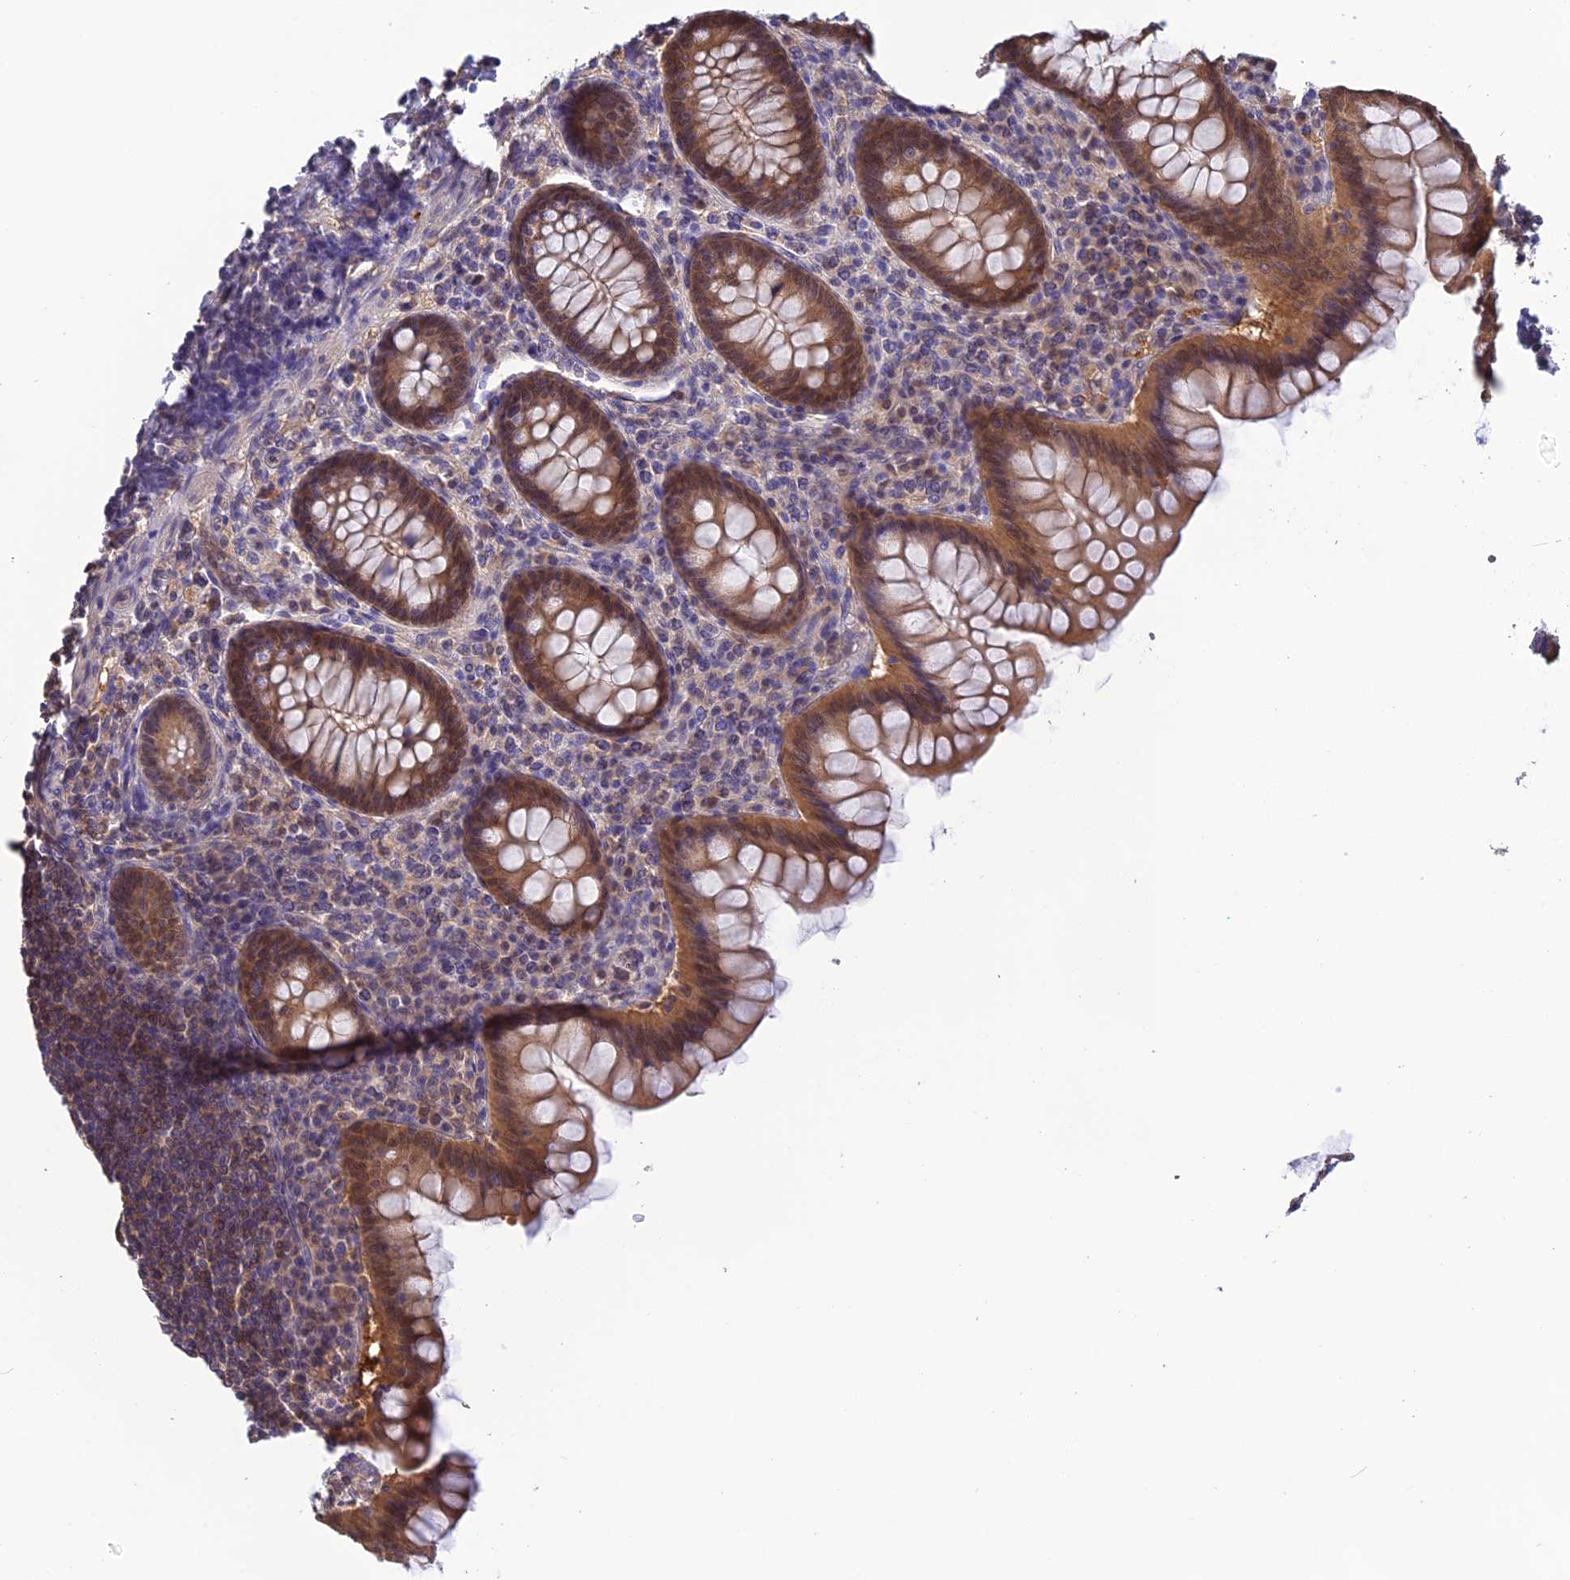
{"staining": {"intensity": "moderate", "quantity": ">75%", "location": "cytoplasmic/membranous,nuclear"}, "tissue": "appendix", "cell_type": "Glandular cells", "image_type": "normal", "snomed": [{"axis": "morphology", "description": "Normal tissue, NOS"}, {"axis": "topography", "description": "Appendix"}], "caption": "Immunohistochemical staining of benign appendix displays medium levels of moderate cytoplasmic/membranous,nuclear expression in about >75% of glandular cells. (Stains: DAB (3,3'-diaminobenzidine) in brown, nuclei in blue, Microscopy: brightfield microscopy at high magnification).", "gene": "HINT1", "patient": {"sex": "female", "age": 33}}